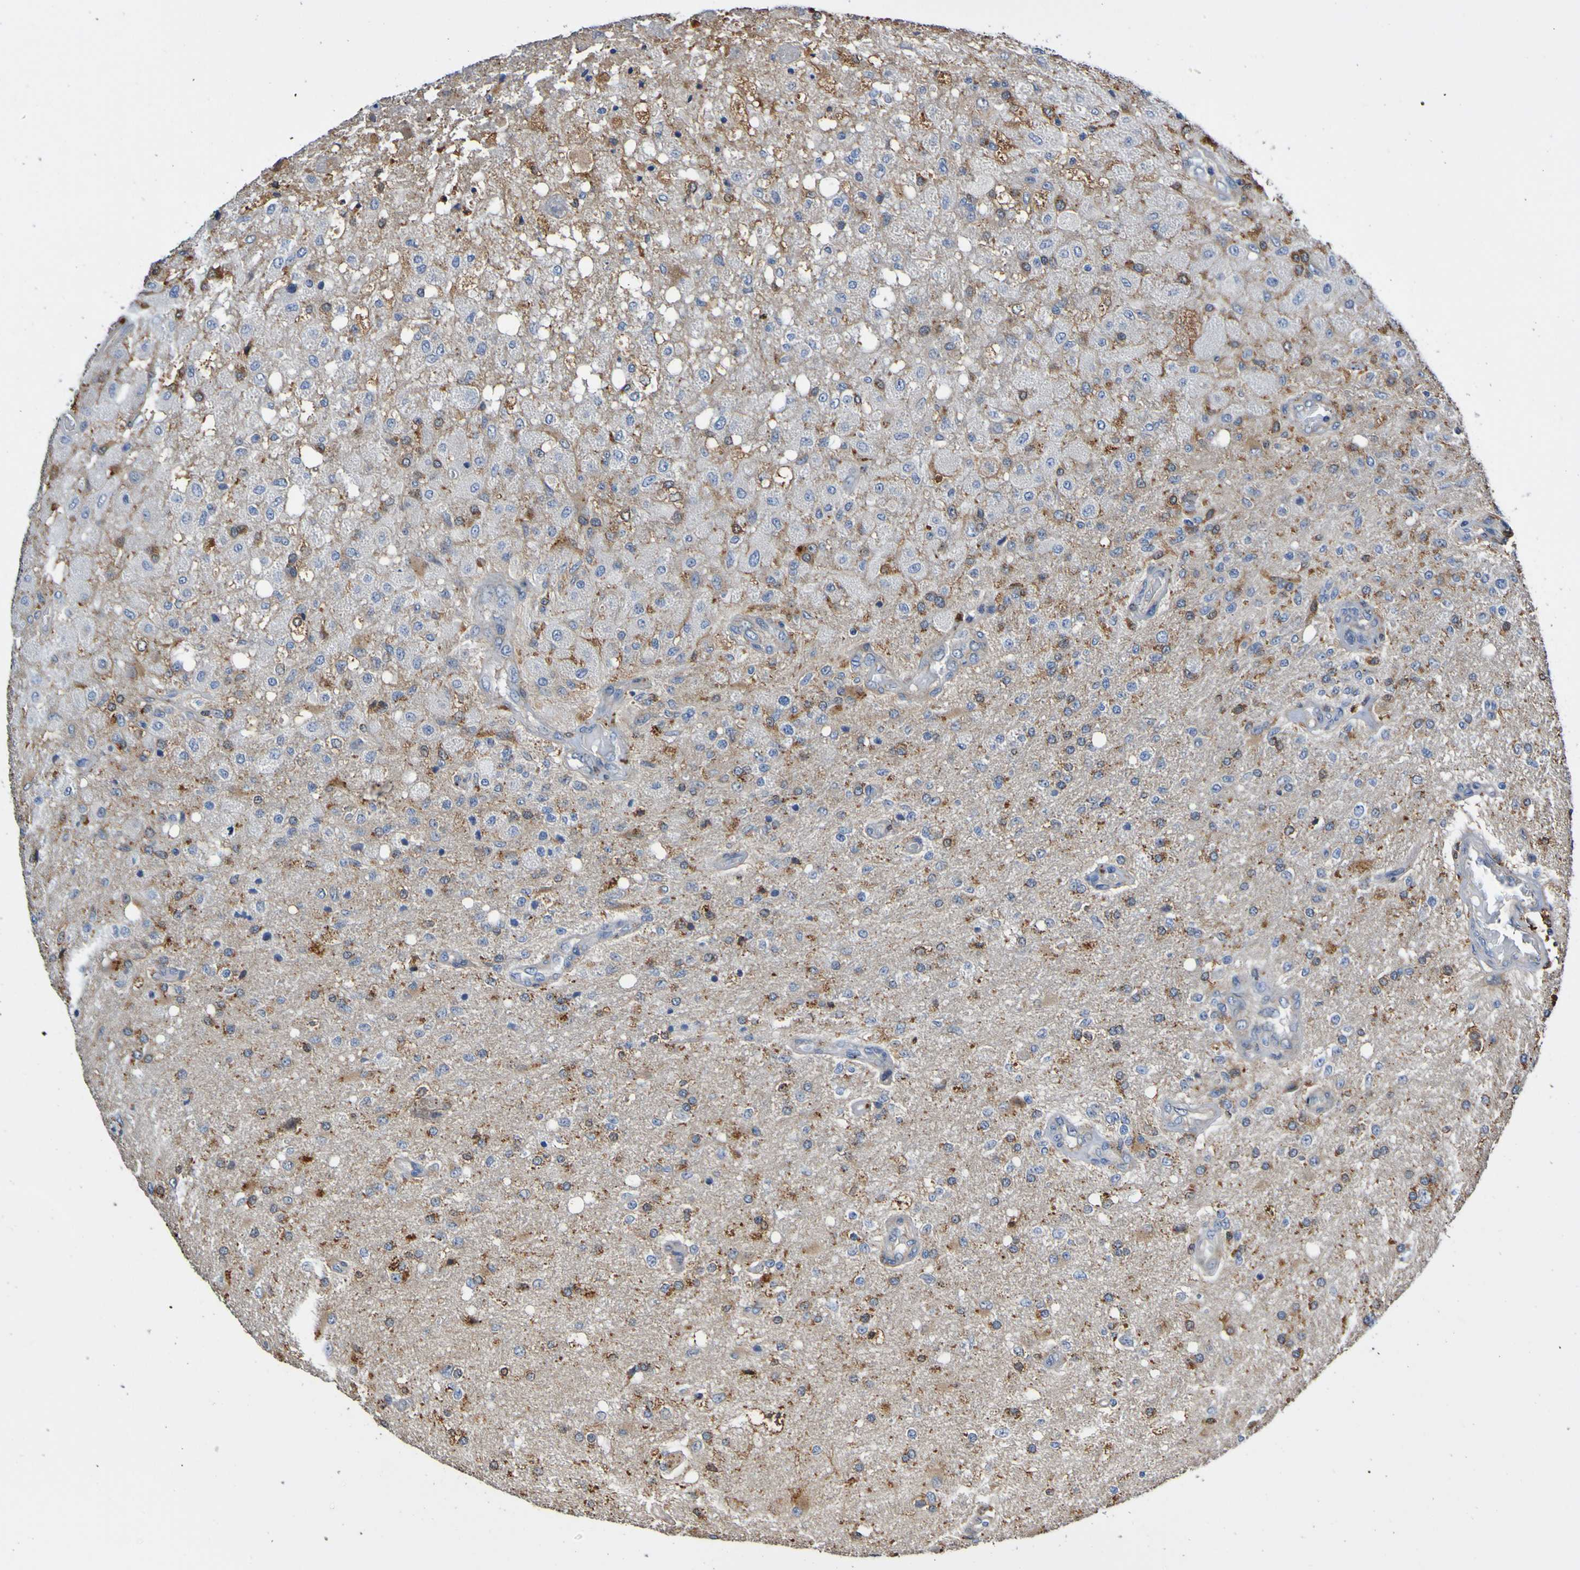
{"staining": {"intensity": "moderate", "quantity": "25%-75%", "location": "cytoplasmic/membranous"}, "tissue": "glioma", "cell_type": "Tumor cells", "image_type": "cancer", "snomed": [{"axis": "morphology", "description": "Normal tissue, NOS"}, {"axis": "morphology", "description": "Glioma, malignant, High grade"}, {"axis": "topography", "description": "Cerebral cortex"}], "caption": "Approximately 25%-75% of tumor cells in human malignant glioma (high-grade) display moderate cytoplasmic/membranous protein expression as visualized by brown immunohistochemical staining.", "gene": "METAP2", "patient": {"sex": "male", "age": 77}}